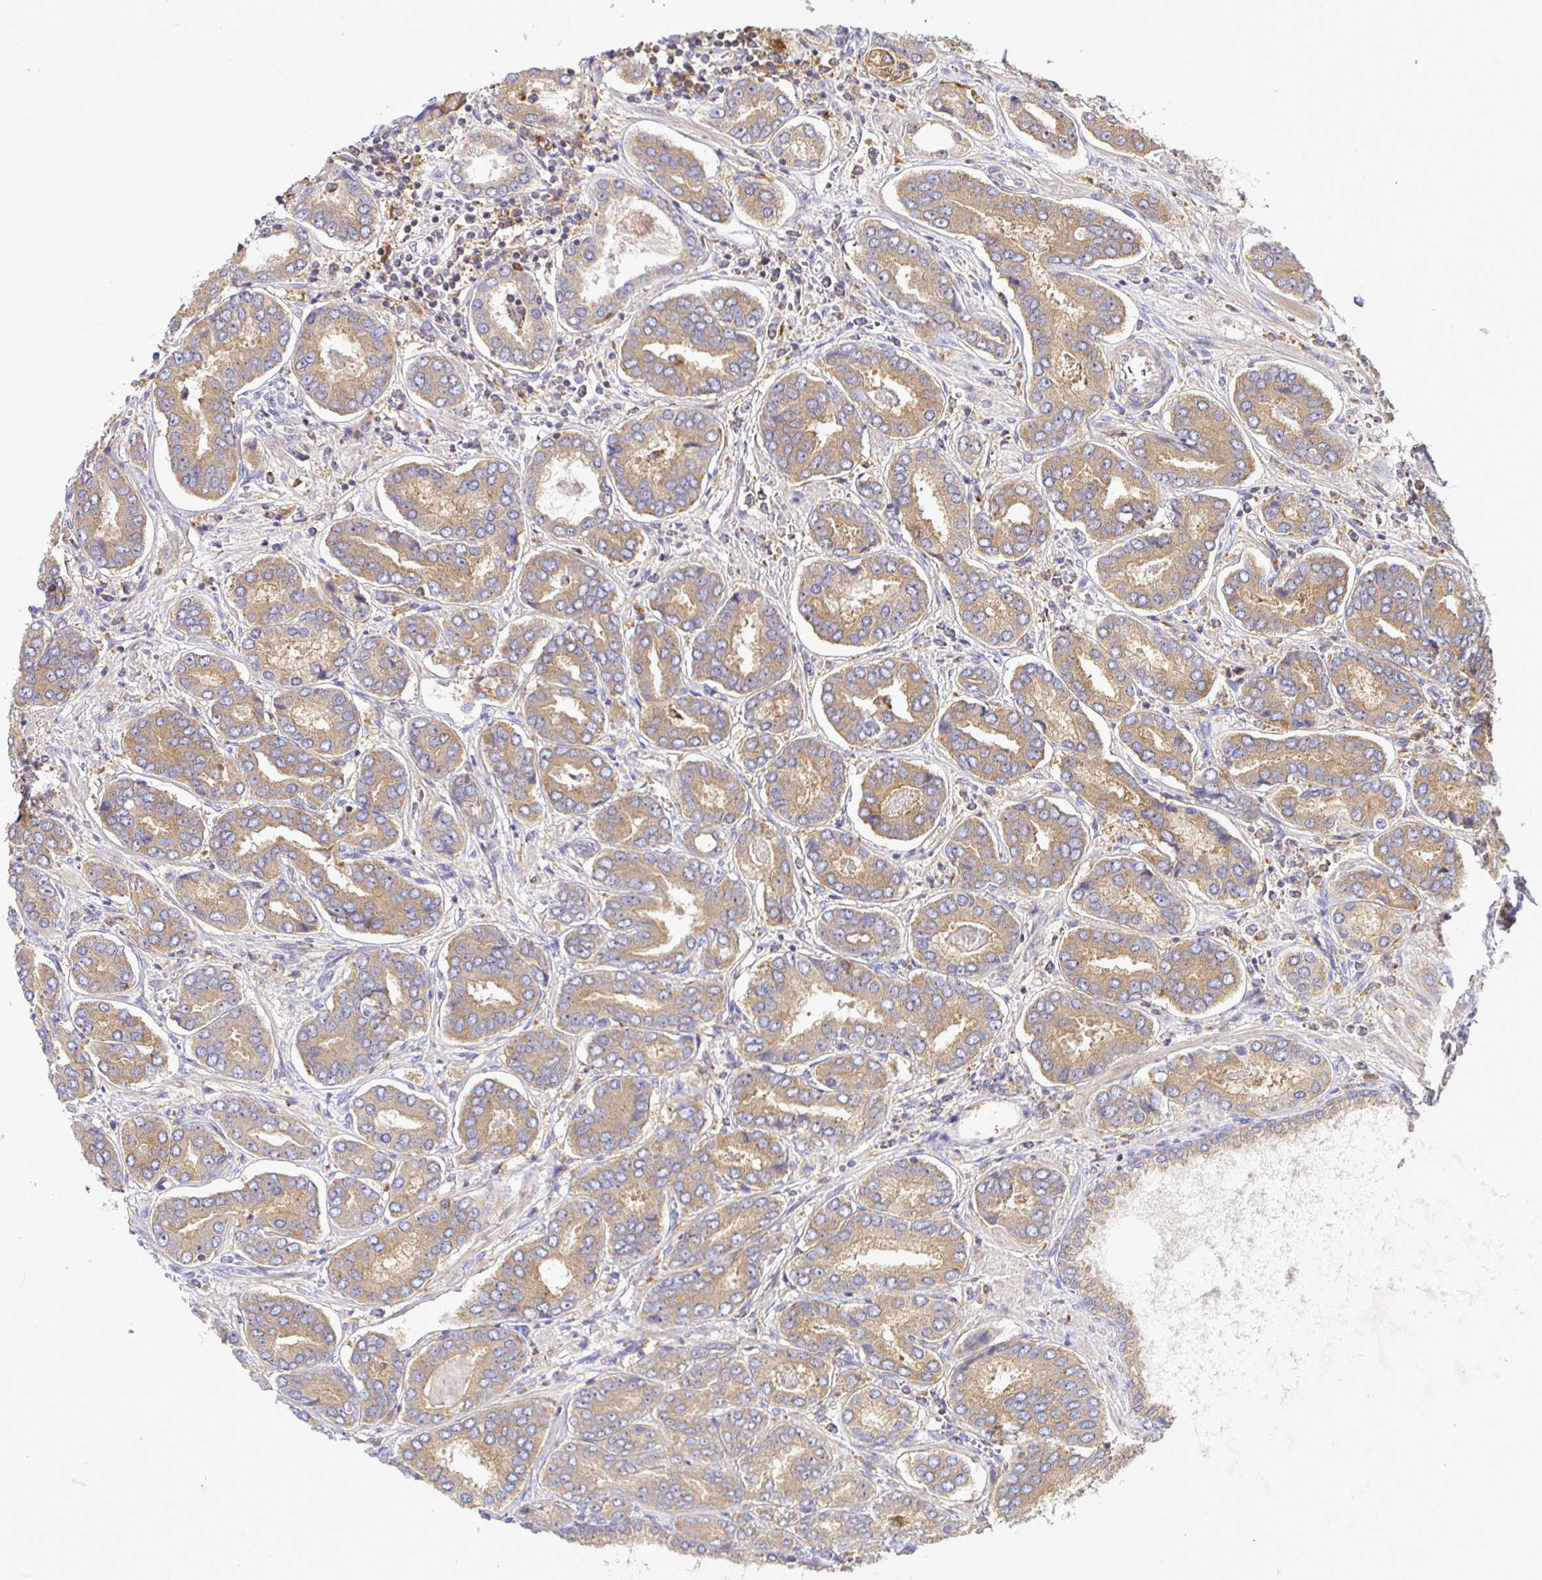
{"staining": {"intensity": "moderate", "quantity": "25%-75%", "location": "cytoplasmic/membranous"}, "tissue": "prostate cancer", "cell_type": "Tumor cells", "image_type": "cancer", "snomed": [{"axis": "morphology", "description": "Adenocarcinoma, High grade"}, {"axis": "topography", "description": "Prostate"}], "caption": "Human prostate high-grade adenocarcinoma stained with a brown dye shows moderate cytoplasmic/membranous positive expression in about 25%-75% of tumor cells.", "gene": "ATP6V1F", "patient": {"sex": "male", "age": 72}}